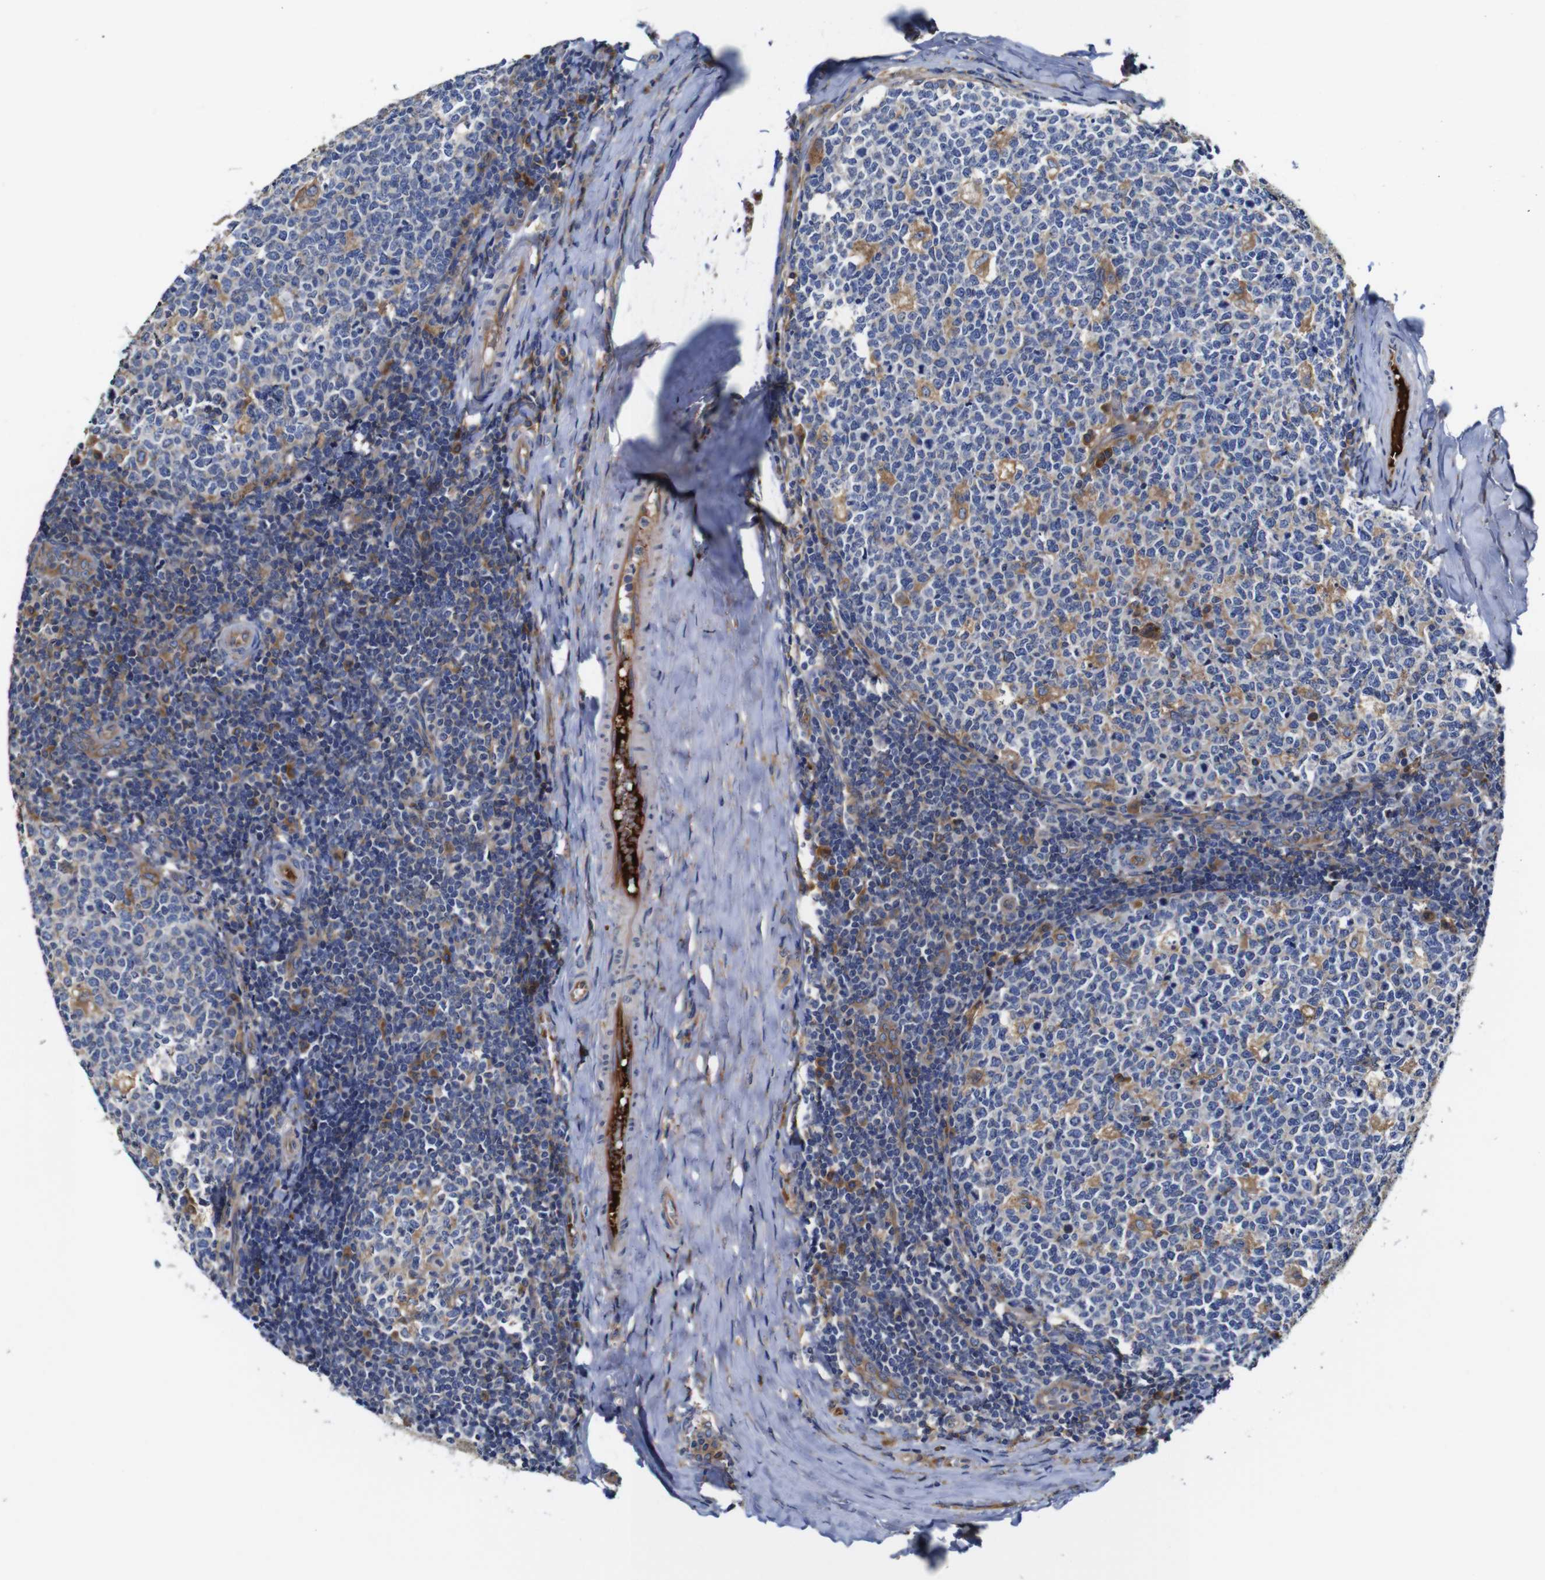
{"staining": {"intensity": "moderate", "quantity": "25%-75%", "location": "cytoplasmic/membranous"}, "tissue": "tonsil", "cell_type": "Germinal center cells", "image_type": "normal", "snomed": [{"axis": "morphology", "description": "Normal tissue, NOS"}, {"axis": "topography", "description": "Tonsil"}], "caption": "Tonsil stained with DAB immunohistochemistry (IHC) shows medium levels of moderate cytoplasmic/membranous expression in about 25%-75% of germinal center cells. (DAB (3,3'-diaminobenzidine) IHC with brightfield microscopy, high magnification).", "gene": "CLCC1", "patient": {"sex": "female", "age": 19}}